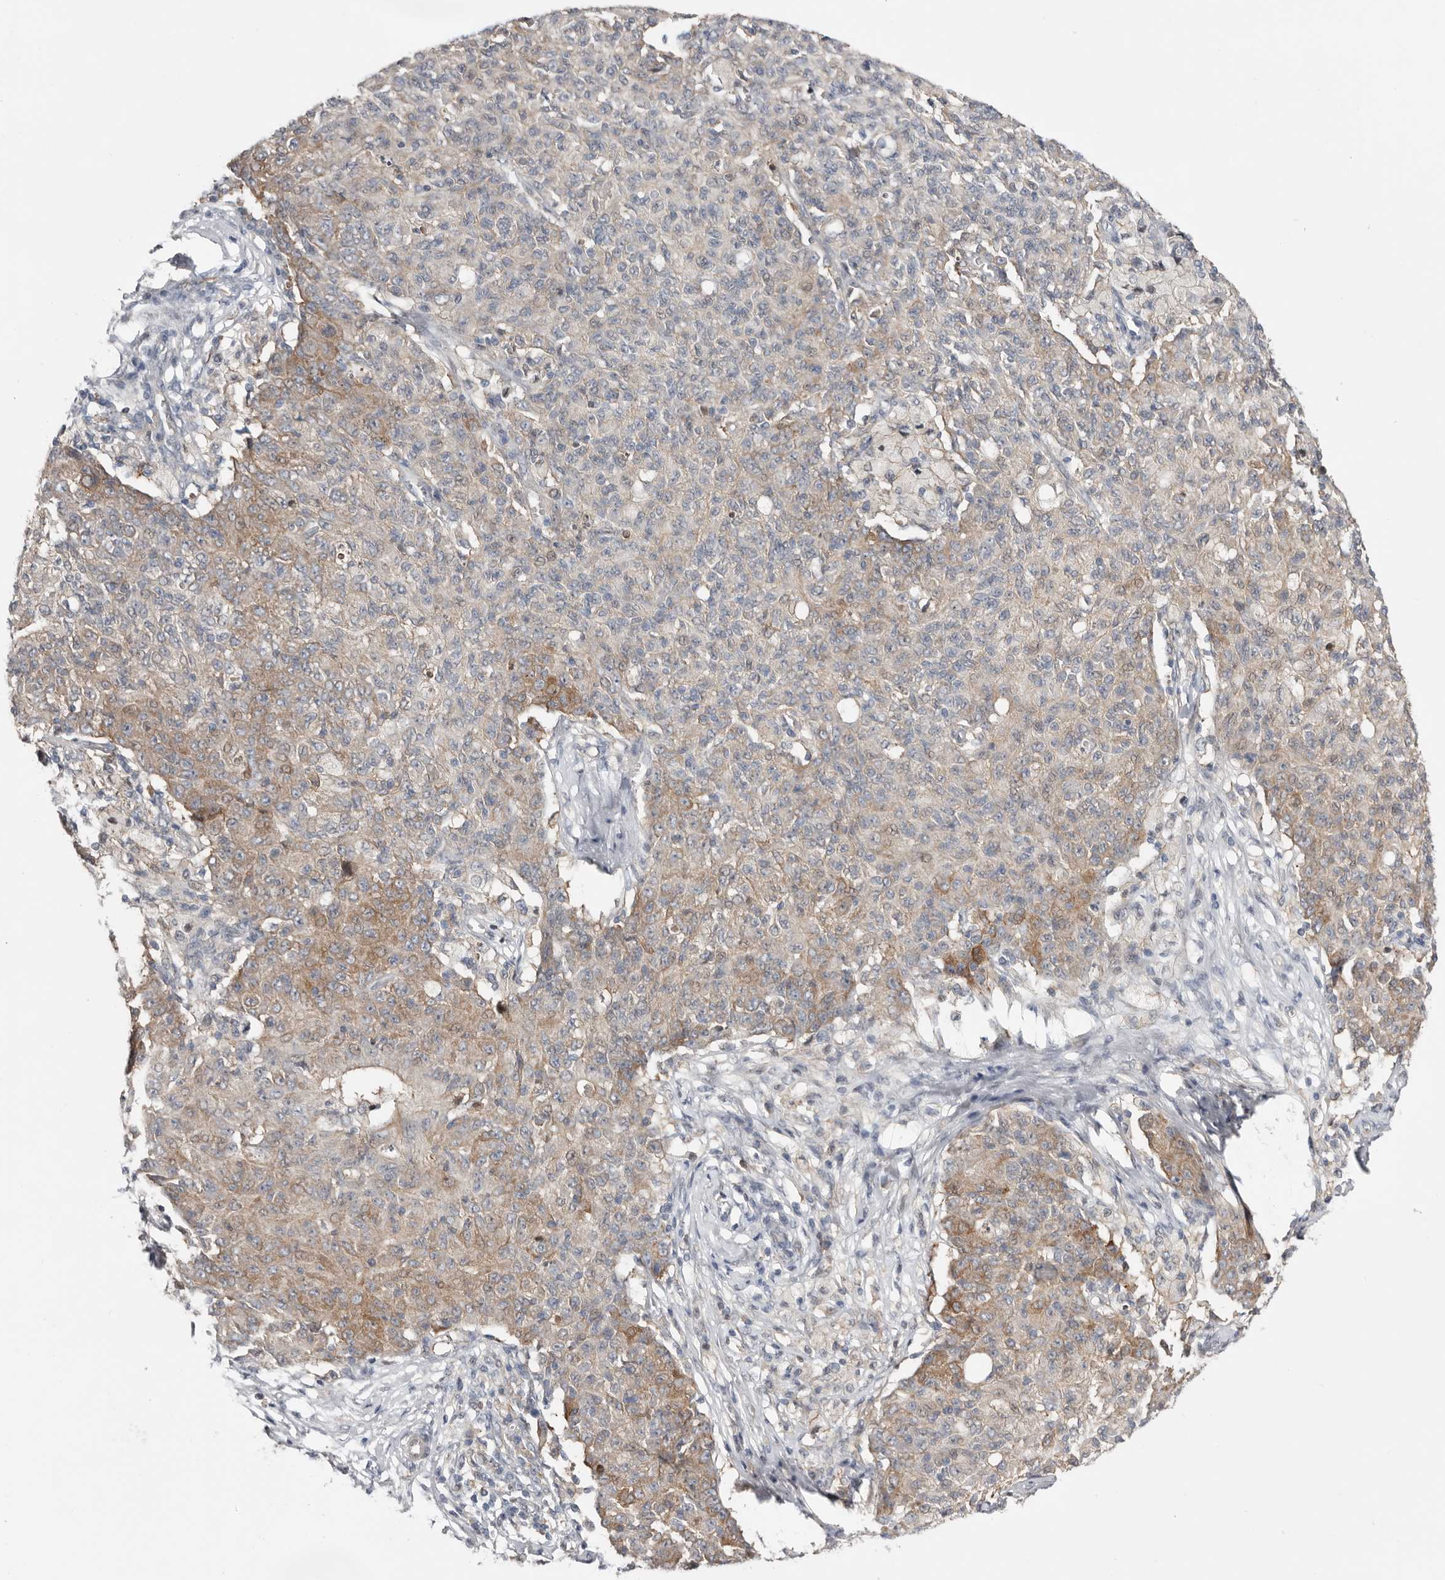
{"staining": {"intensity": "moderate", "quantity": "25%-75%", "location": "cytoplasmic/membranous"}, "tissue": "ovarian cancer", "cell_type": "Tumor cells", "image_type": "cancer", "snomed": [{"axis": "morphology", "description": "Carcinoma, endometroid"}, {"axis": "topography", "description": "Ovary"}], "caption": "A photomicrograph of human ovarian cancer stained for a protein displays moderate cytoplasmic/membranous brown staining in tumor cells.", "gene": "MSRB2", "patient": {"sex": "female", "age": 42}}